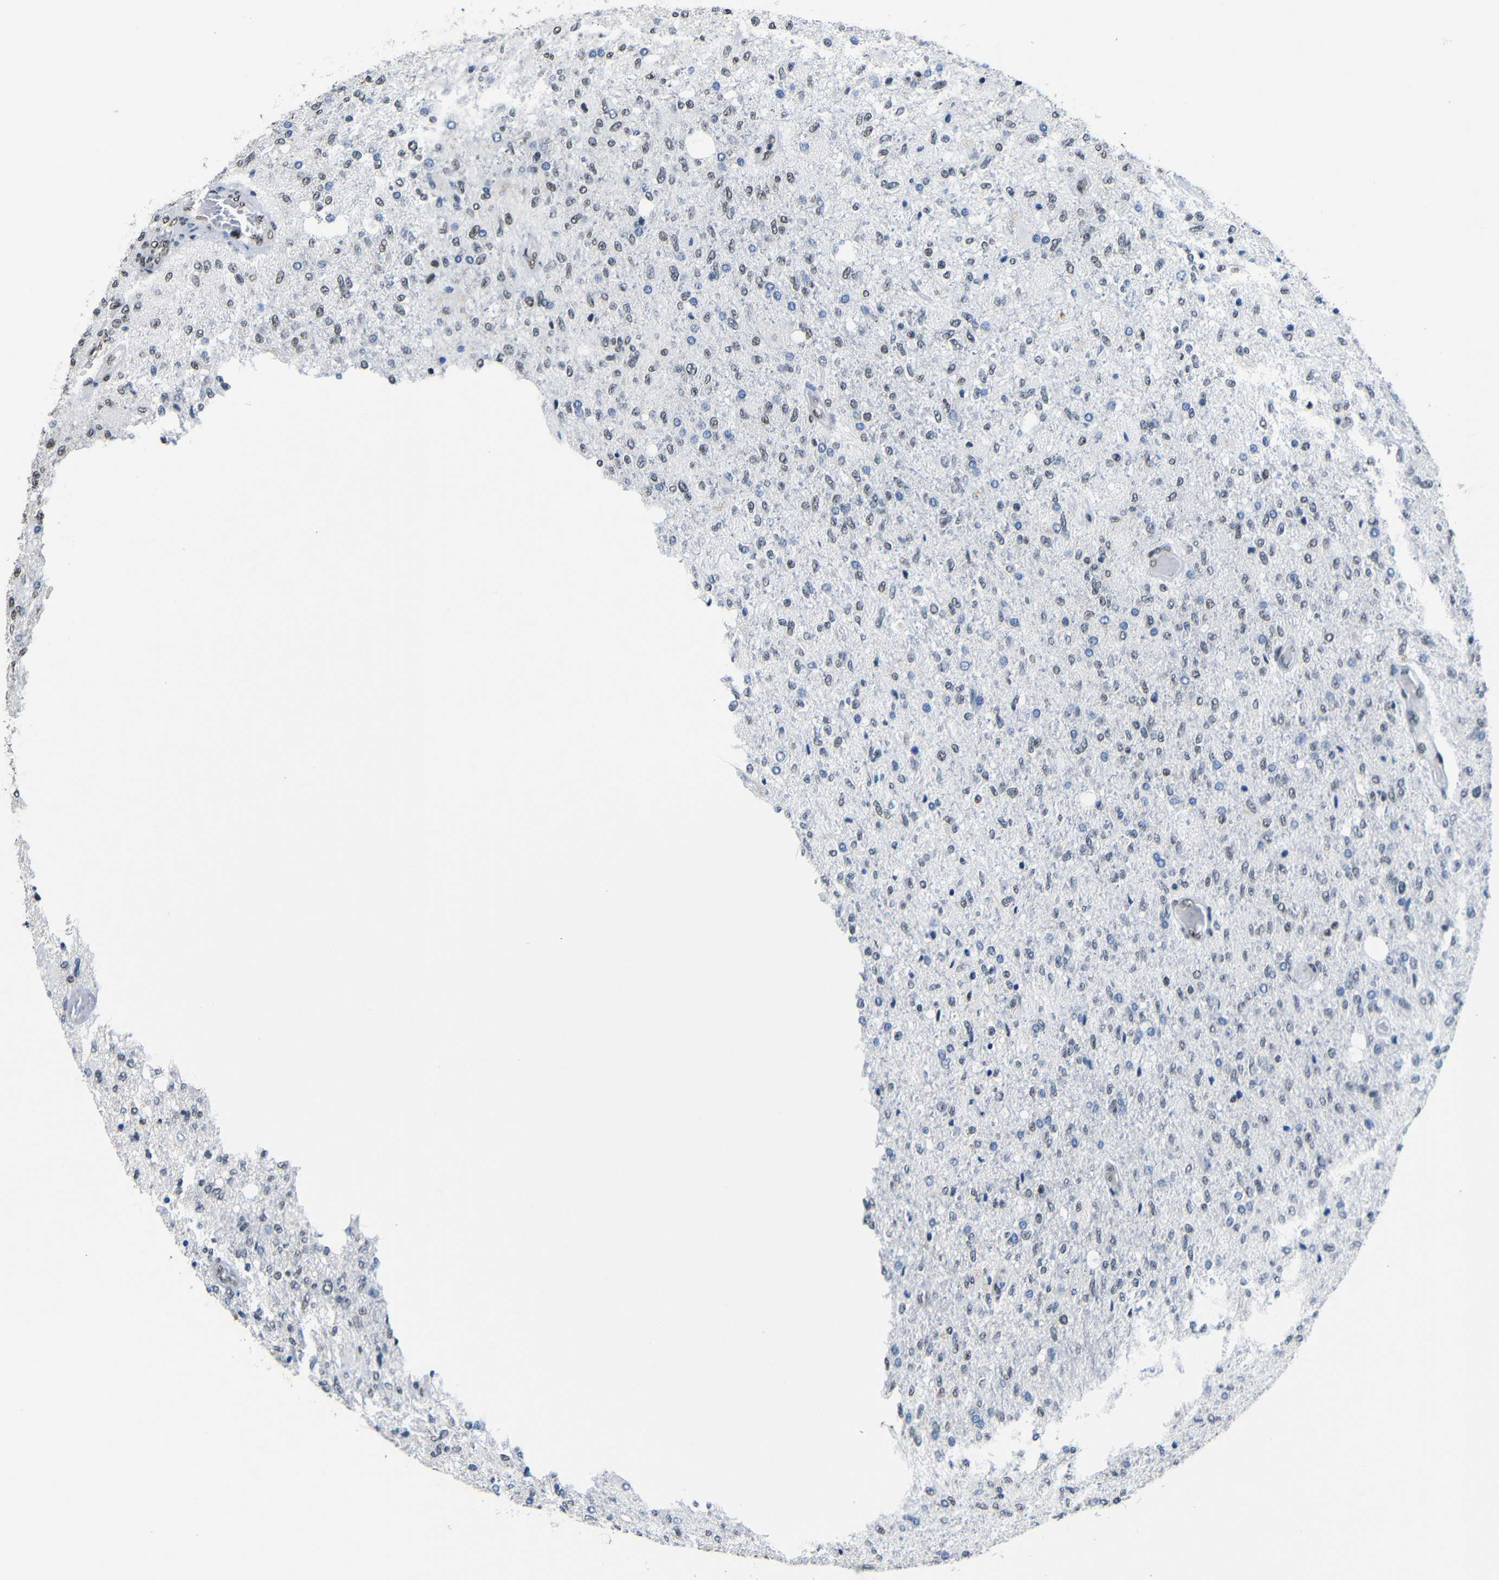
{"staining": {"intensity": "moderate", "quantity": "25%-75%", "location": "nuclear"}, "tissue": "glioma", "cell_type": "Tumor cells", "image_type": "cancer", "snomed": [{"axis": "morphology", "description": "Normal tissue, NOS"}, {"axis": "morphology", "description": "Glioma, malignant, High grade"}, {"axis": "topography", "description": "Cerebral cortex"}], "caption": "Immunohistochemistry (DAB (3,3'-diaminobenzidine)) staining of malignant glioma (high-grade) demonstrates moderate nuclear protein positivity in about 25%-75% of tumor cells.", "gene": "PTBP1", "patient": {"sex": "male", "age": 77}}